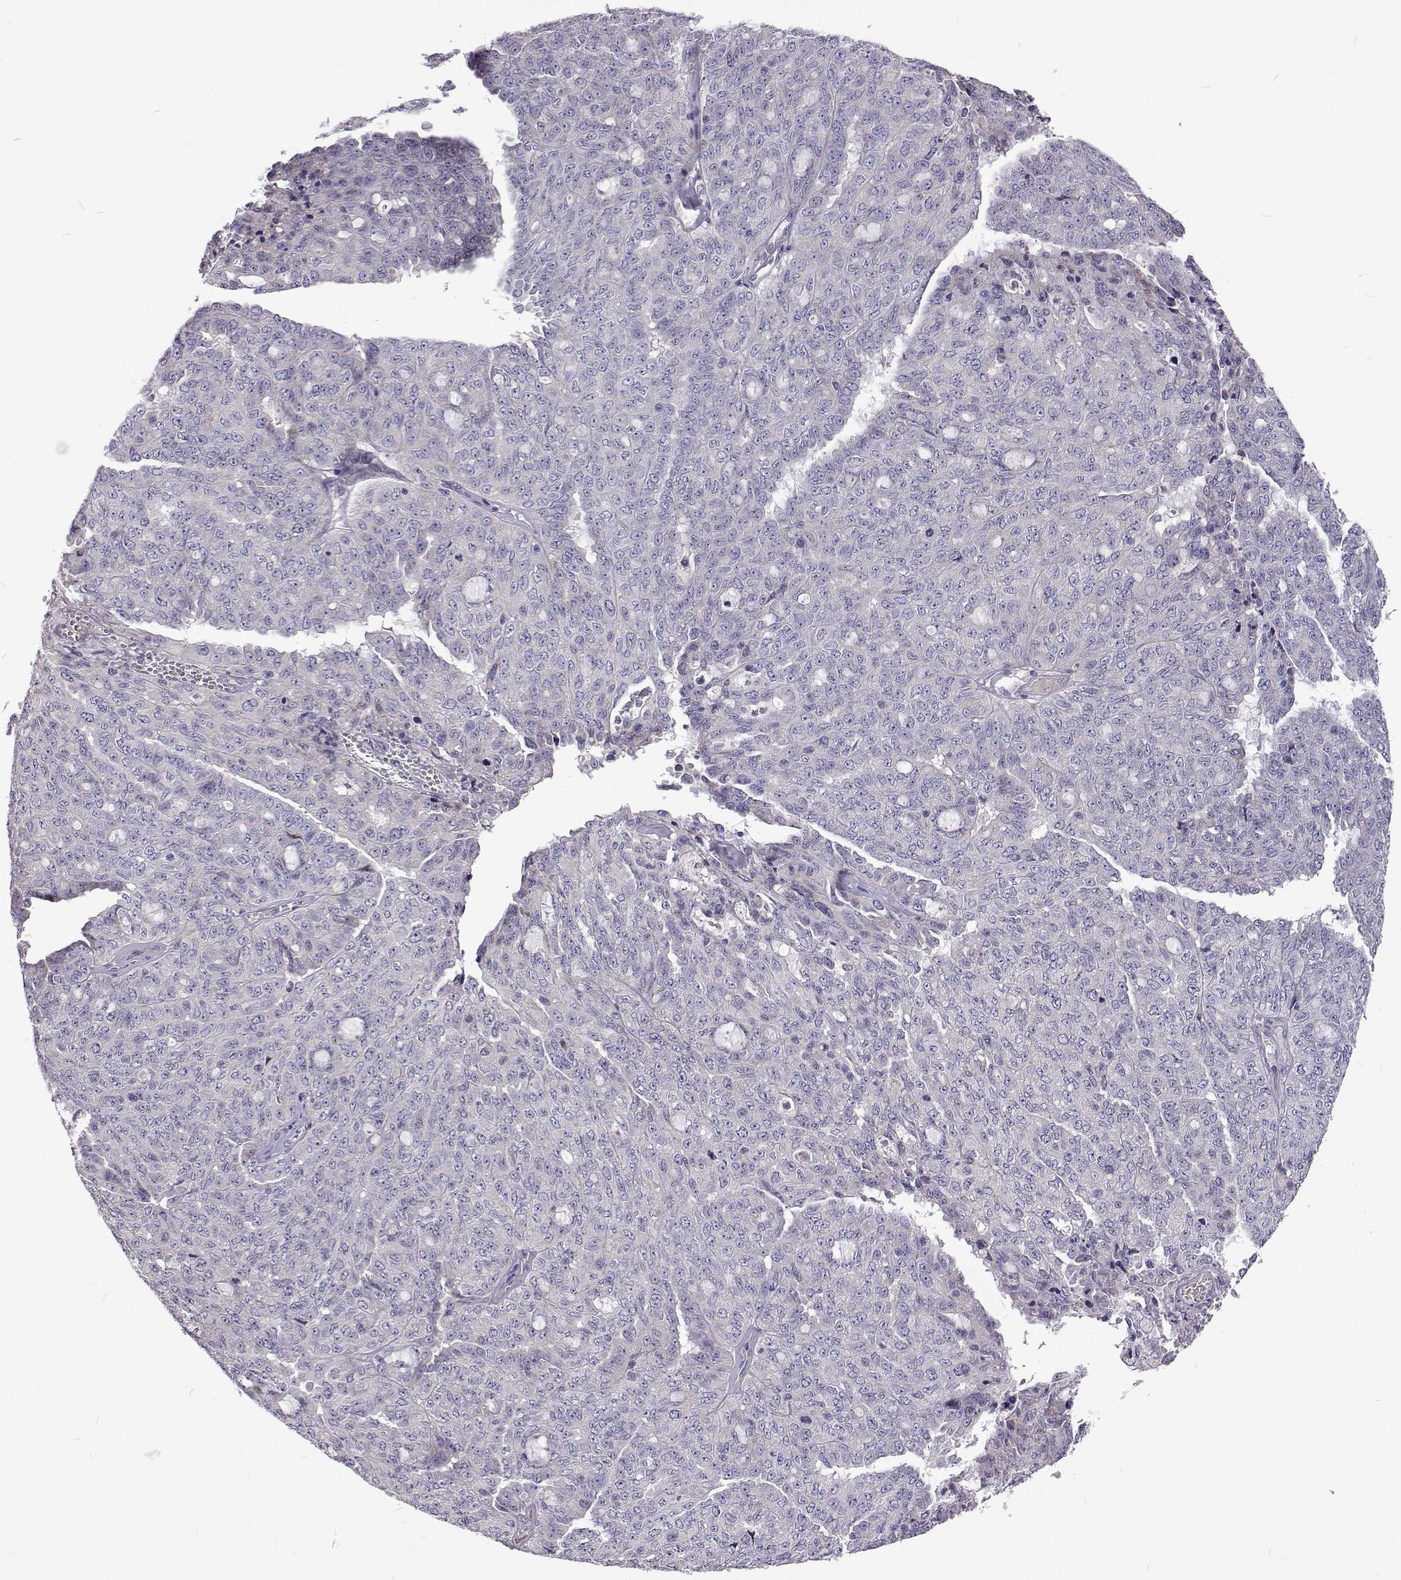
{"staining": {"intensity": "negative", "quantity": "none", "location": "none"}, "tissue": "ovarian cancer", "cell_type": "Tumor cells", "image_type": "cancer", "snomed": [{"axis": "morphology", "description": "Cystadenocarcinoma, serous, NOS"}, {"axis": "topography", "description": "Ovary"}], "caption": "This is an immunohistochemistry (IHC) photomicrograph of human ovarian serous cystadenocarcinoma. There is no staining in tumor cells.", "gene": "NPR3", "patient": {"sex": "female", "age": 71}}